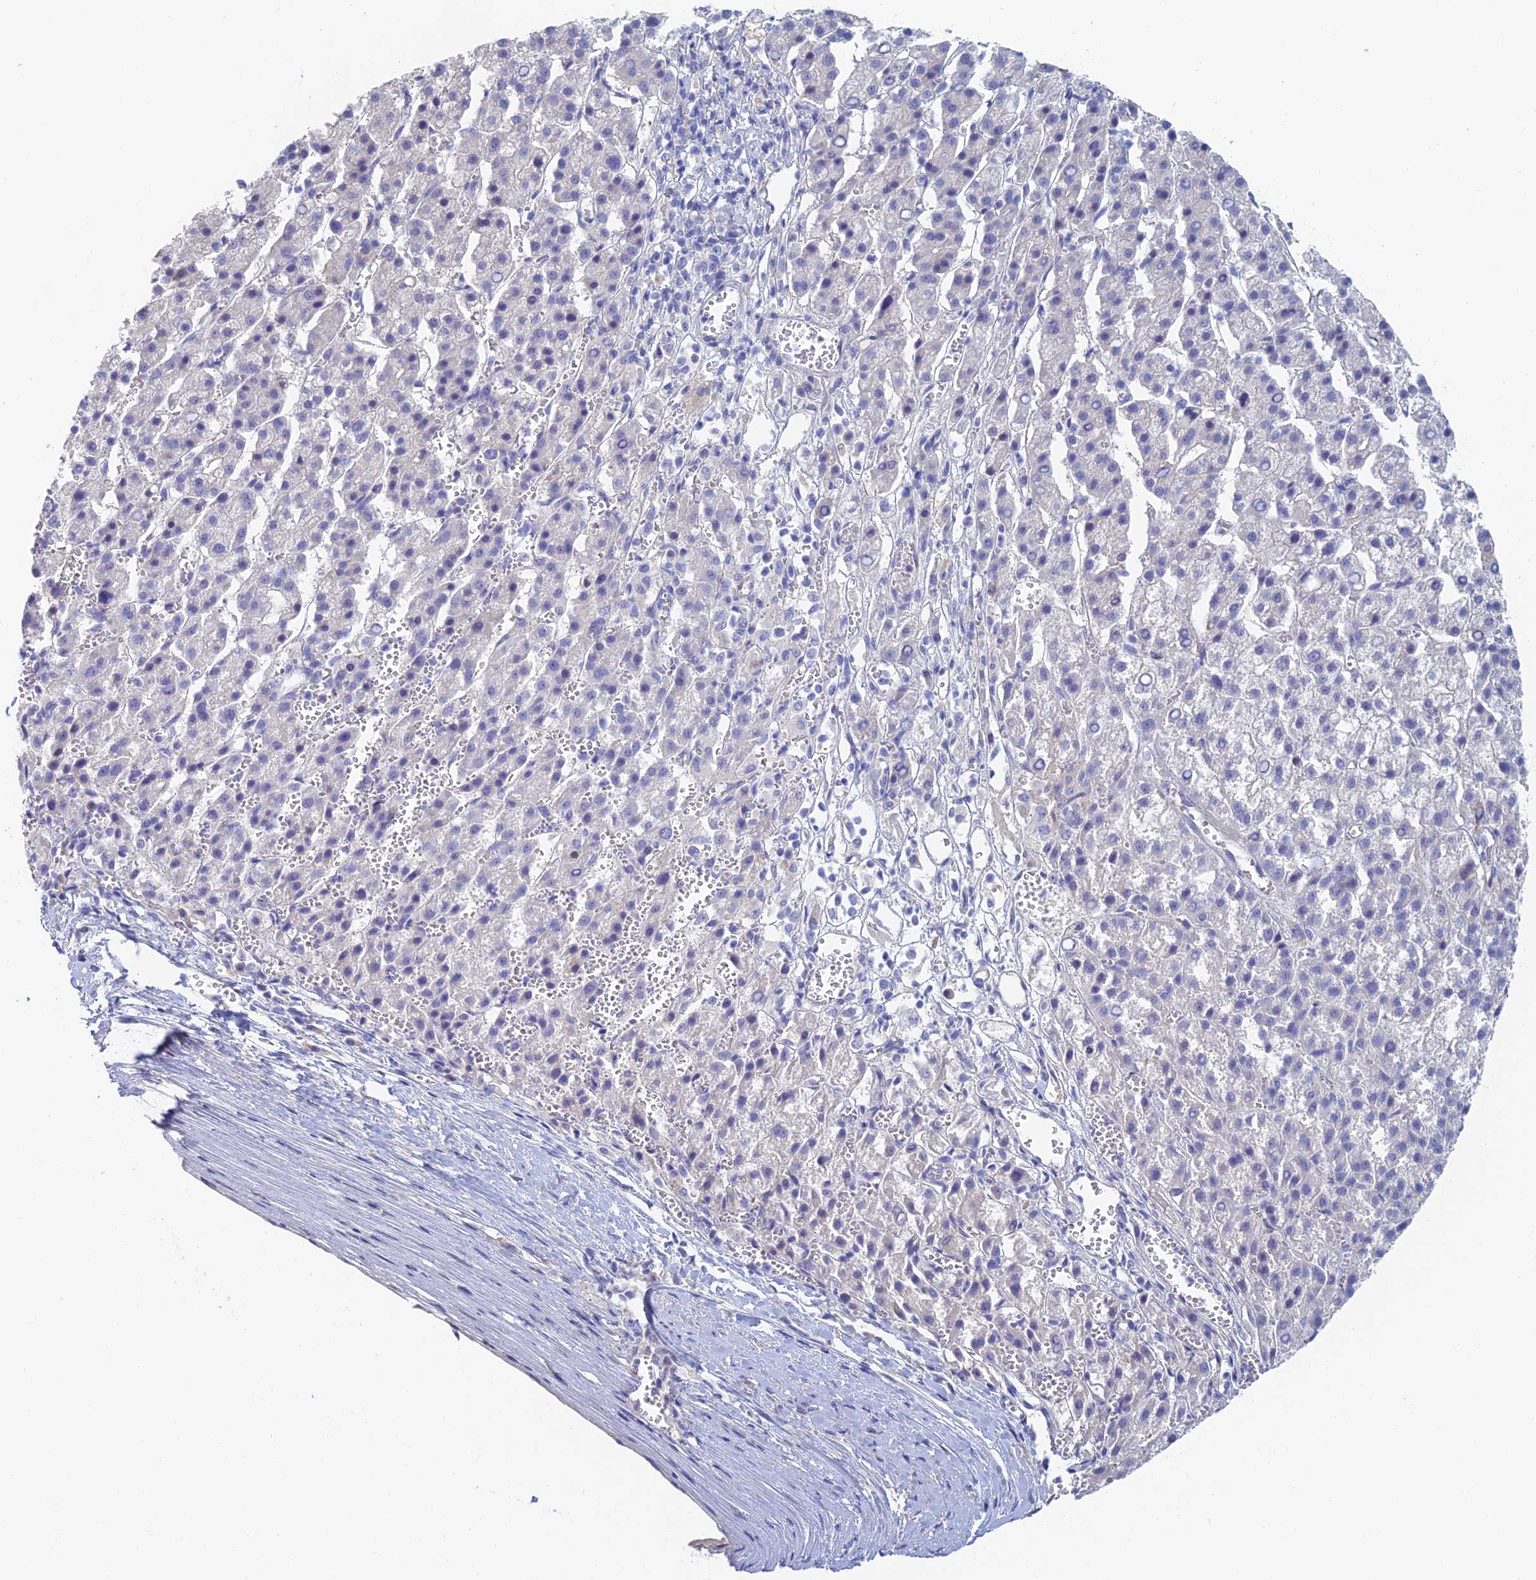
{"staining": {"intensity": "negative", "quantity": "none", "location": "none"}, "tissue": "liver cancer", "cell_type": "Tumor cells", "image_type": "cancer", "snomed": [{"axis": "morphology", "description": "Carcinoma, Hepatocellular, NOS"}, {"axis": "topography", "description": "Liver"}], "caption": "Immunohistochemistry (IHC) of liver cancer (hepatocellular carcinoma) demonstrates no expression in tumor cells.", "gene": "ZUP1", "patient": {"sex": "female", "age": 58}}